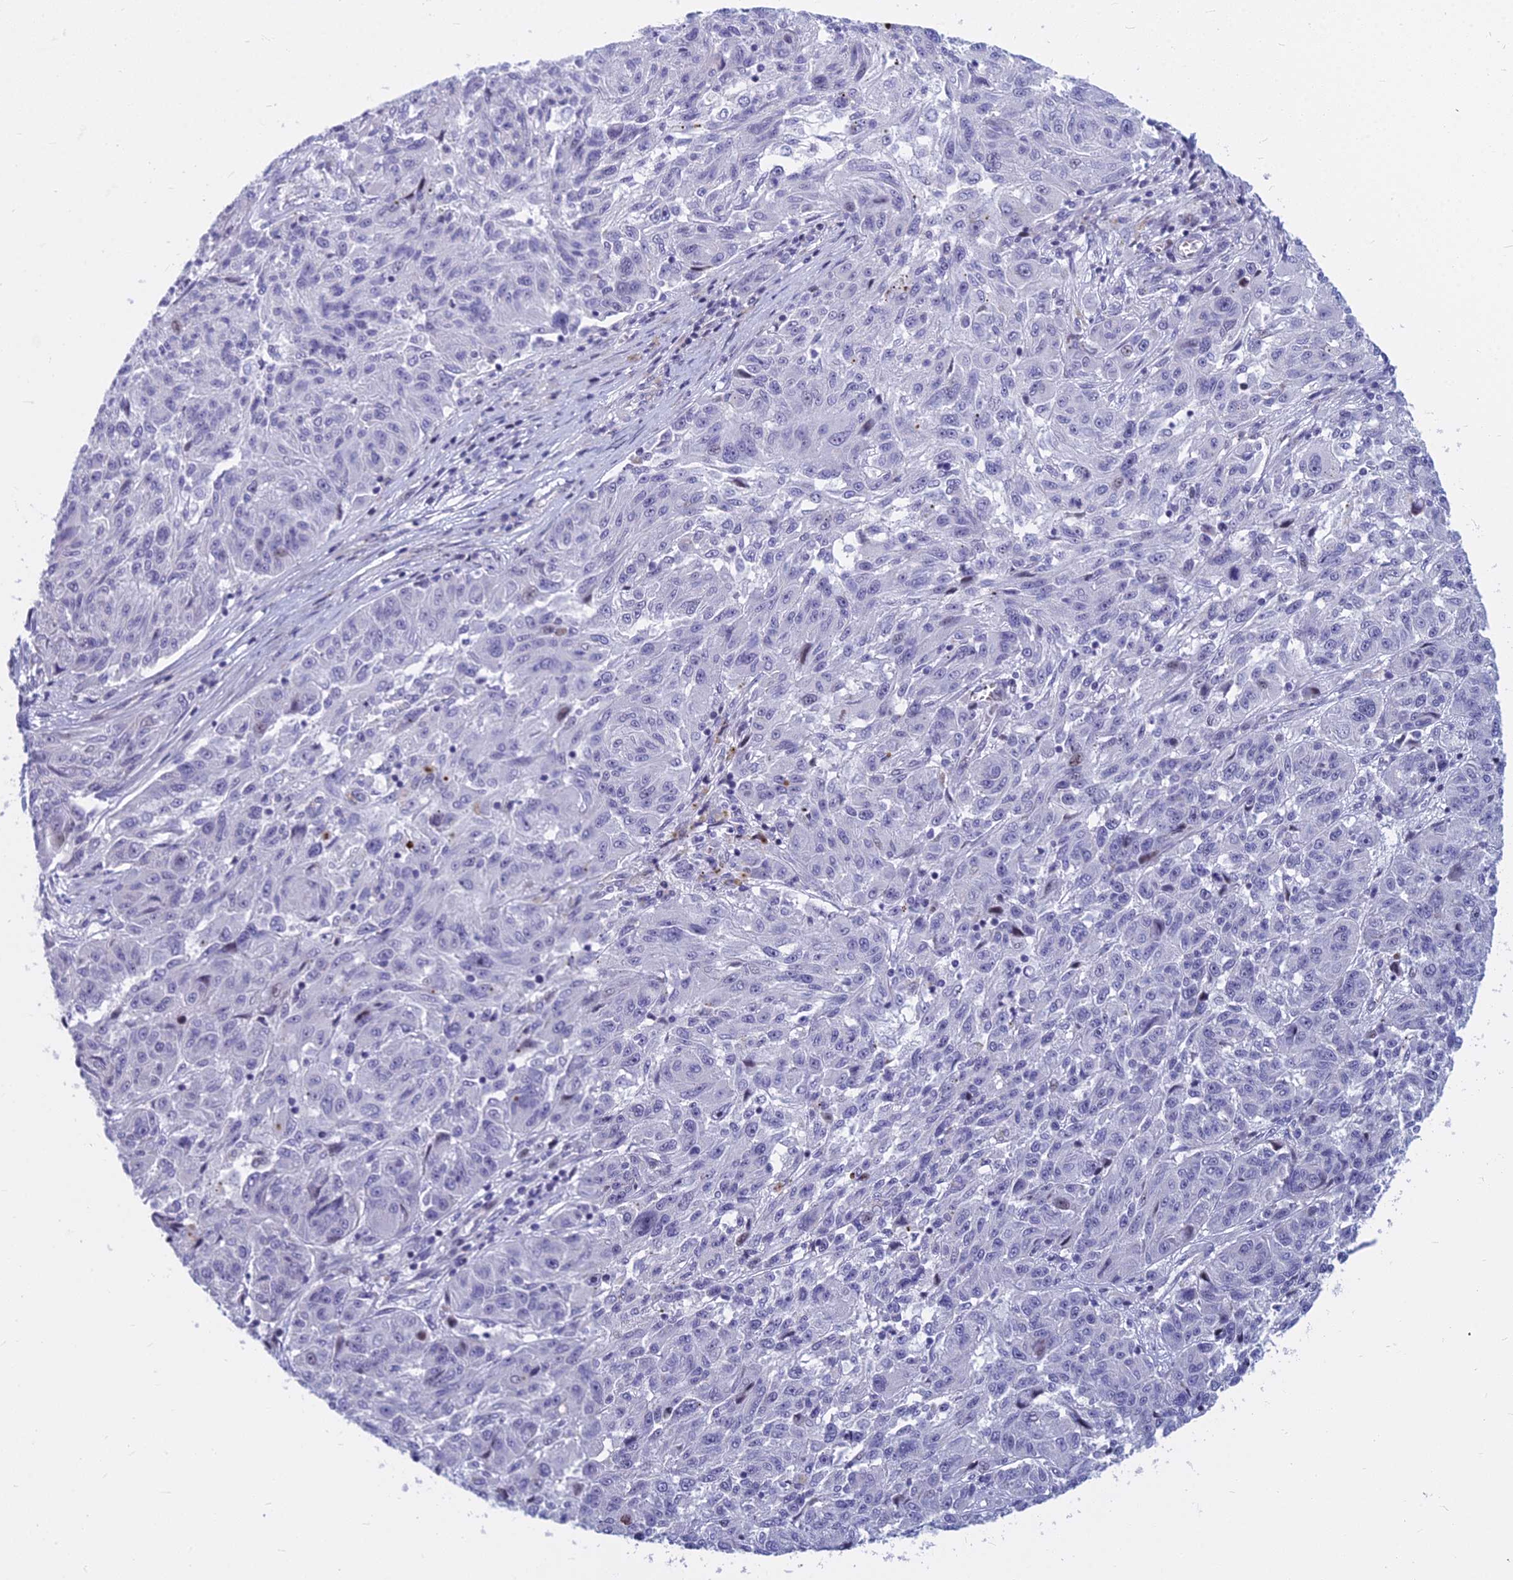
{"staining": {"intensity": "negative", "quantity": "none", "location": "none"}, "tissue": "melanoma", "cell_type": "Tumor cells", "image_type": "cancer", "snomed": [{"axis": "morphology", "description": "Malignant melanoma, NOS"}, {"axis": "topography", "description": "Skin"}], "caption": "This is an immunohistochemistry image of malignant melanoma. There is no staining in tumor cells.", "gene": "MYBPC2", "patient": {"sex": "male", "age": 53}}